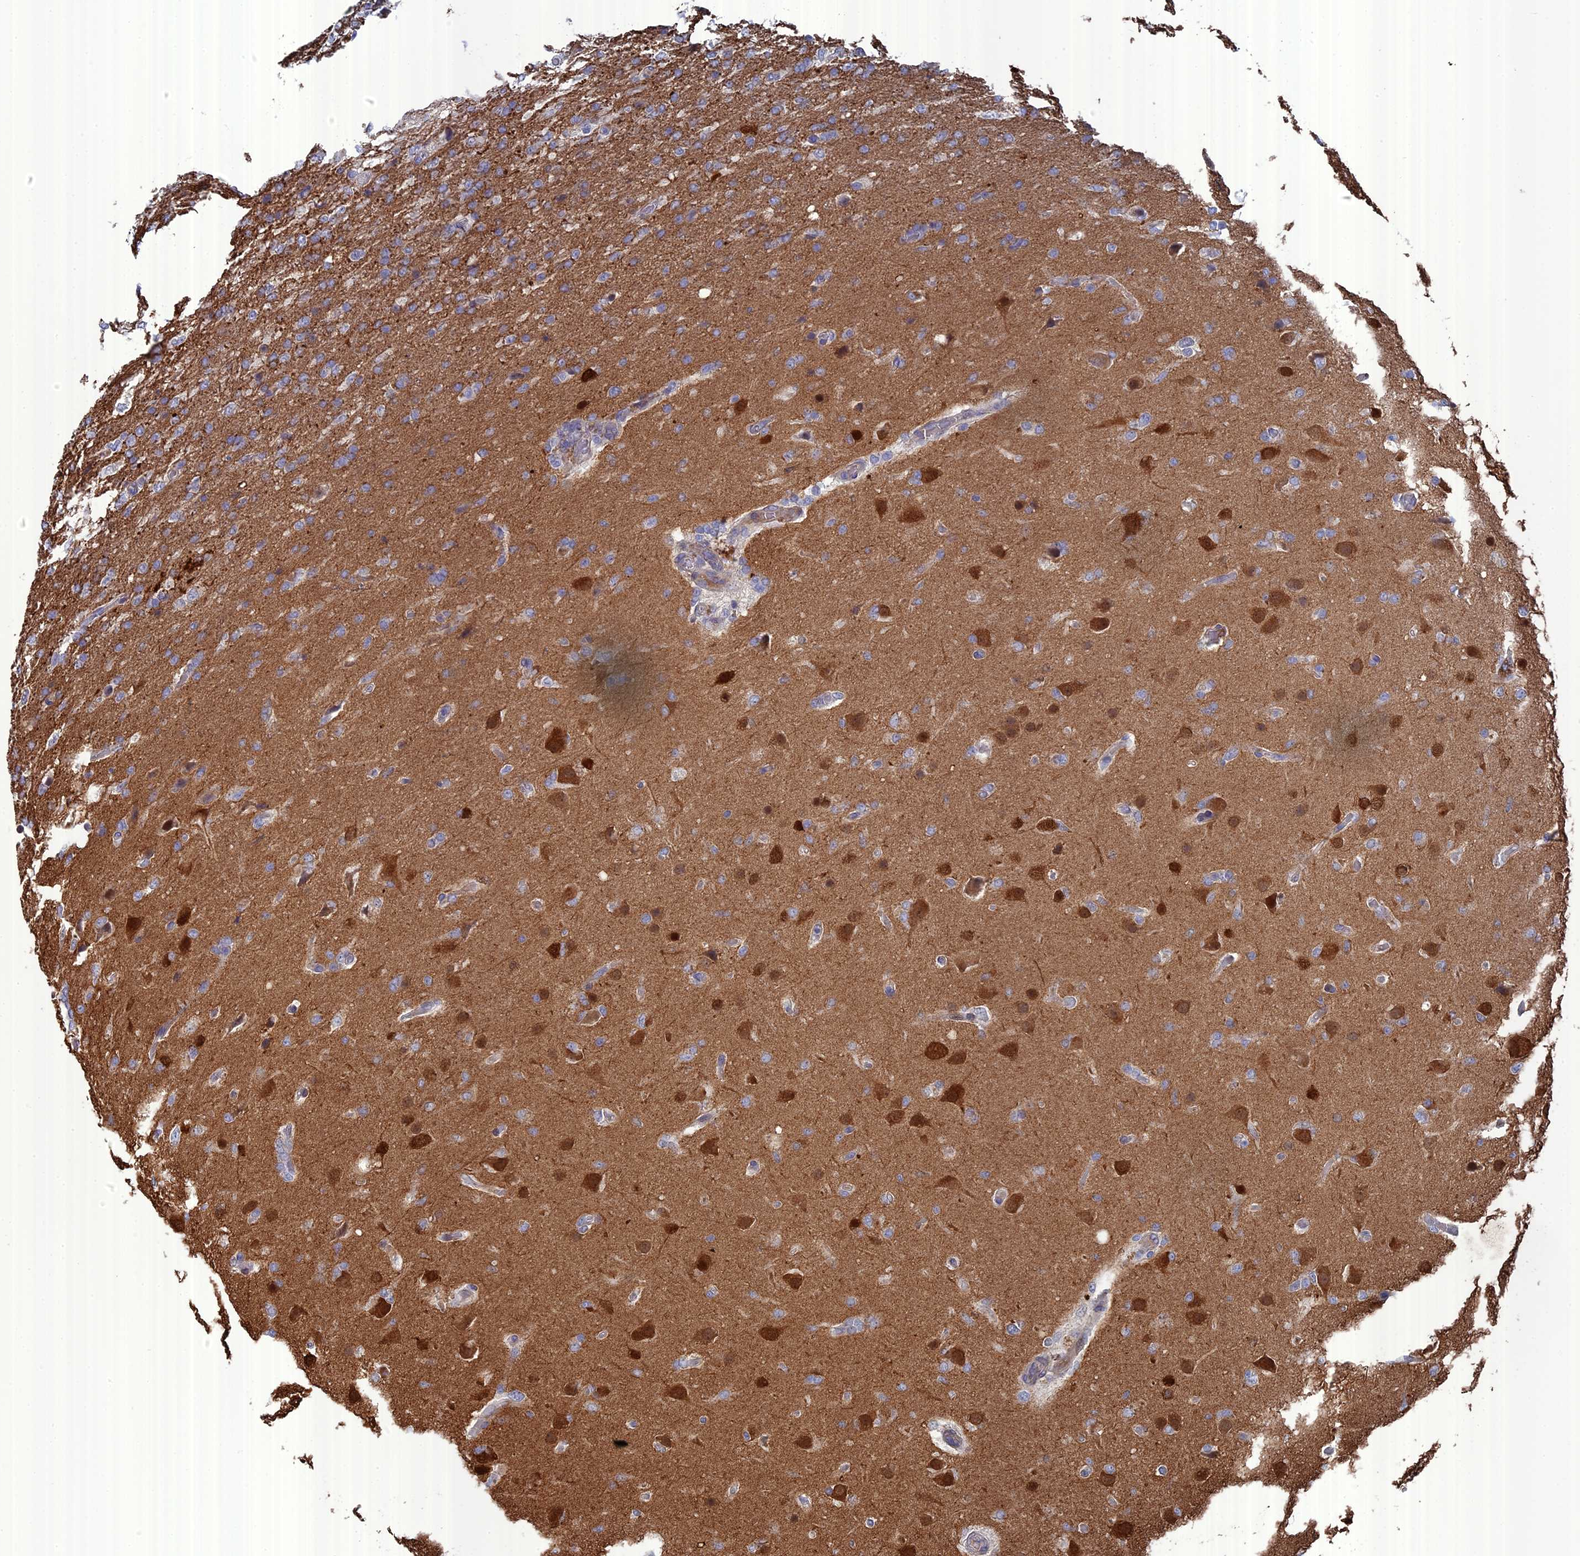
{"staining": {"intensity": "negative", "quantity": "none", "location": "none"}, "tissue": "glioma", "cell_type": "Tumor cells", "image_type": "cancer", "snomed": [{"axis": "morphology", "description": "Glioma, malignant, High grade"}, {"axis": "topography", "description": "Brain"}], "caption": "Immunohistochemistry (IHC) histopathology image of malignant glioma (high-grade) stained for a protein (brown), which reveals no positivity in tumor cells.", "gene": "TMEM161A", "patient": {"sex": "female", "age": 74}}